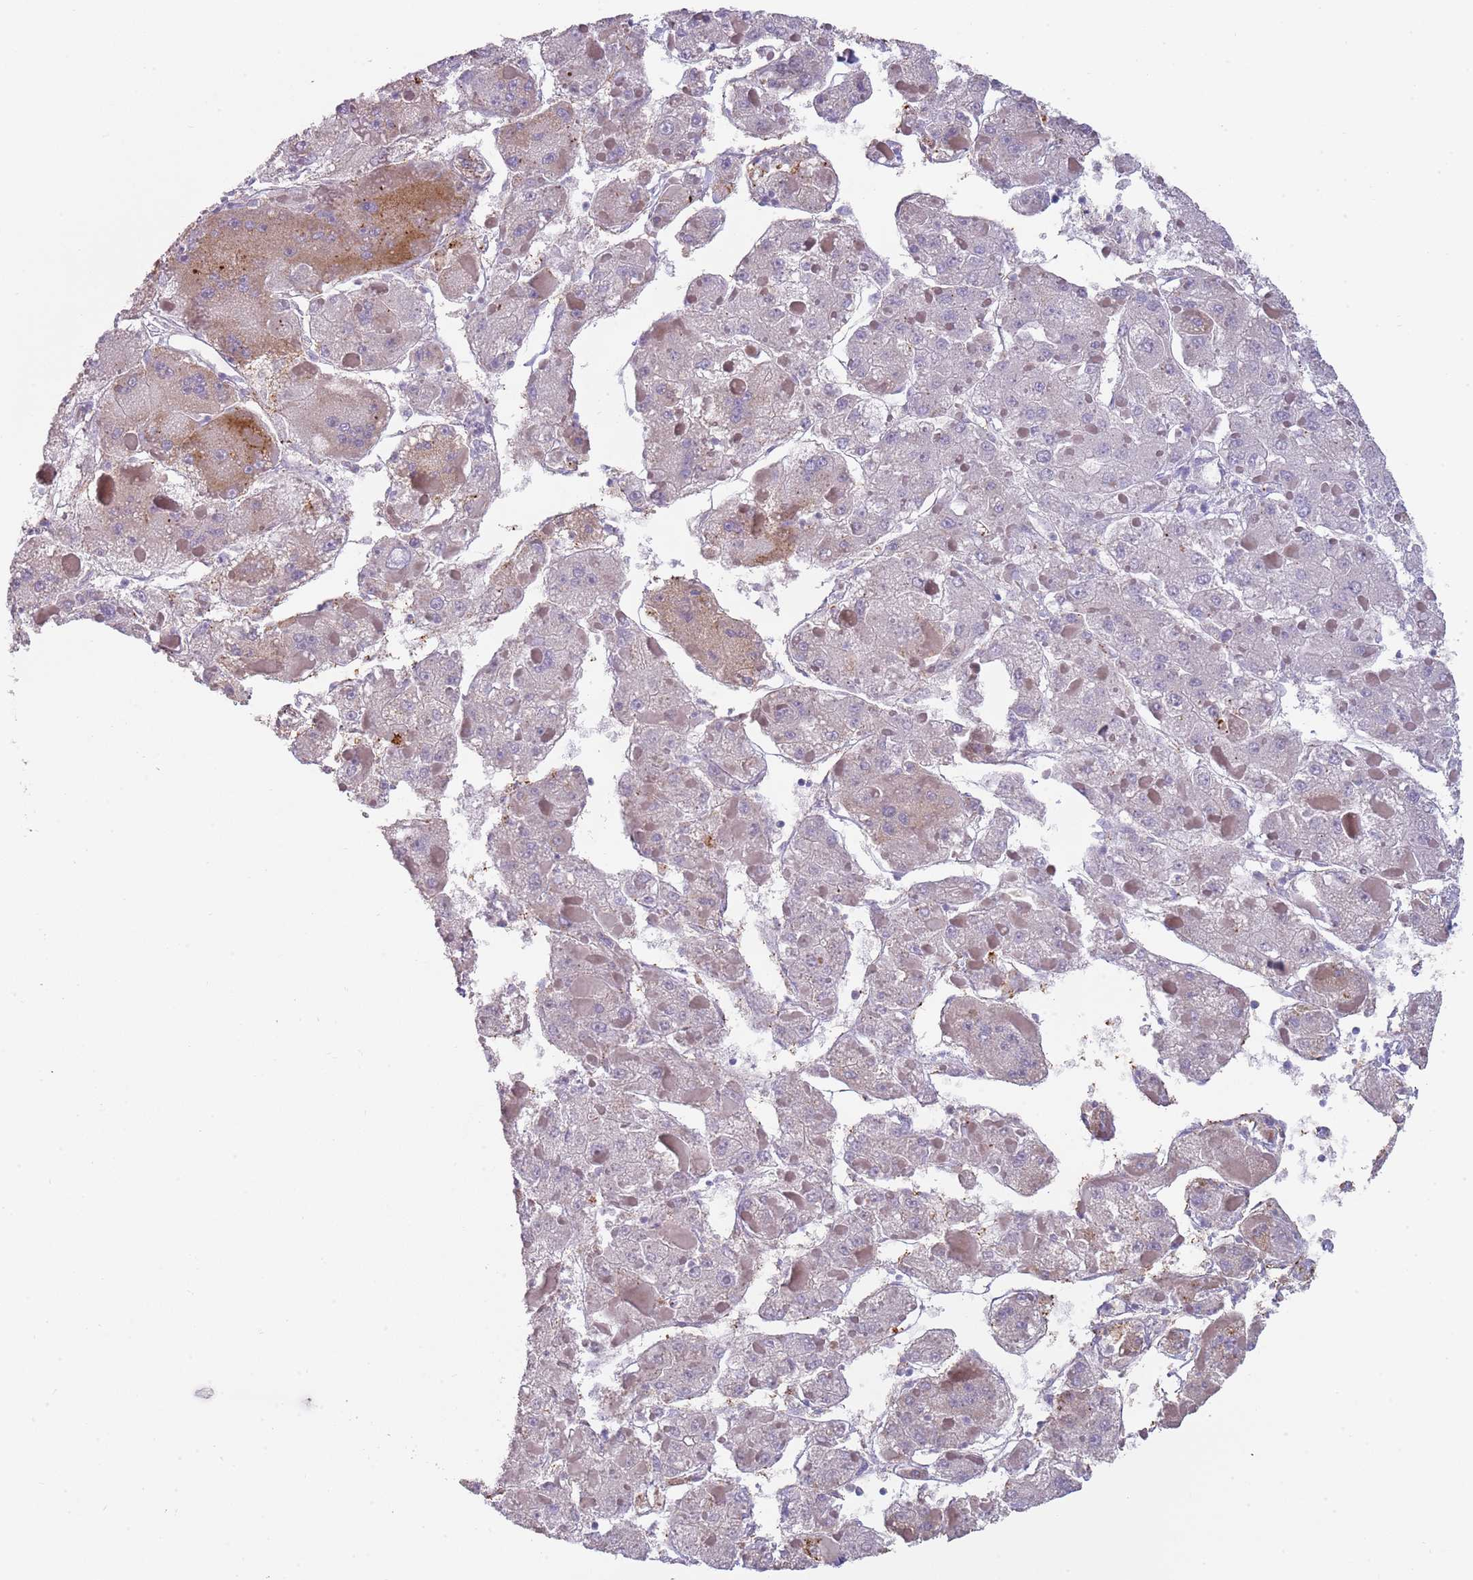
{"staining": {"intensity": "negative", "quantity": "none", "location": "none"}, "tissue": "liver cancer", "cell_type": "Tumor cells", "image_type": "cancer", "snomed": [{"axis": "morphology", "description": "Carcinoma, Hepatocellular, NOS"}, {"axis": "topography", "description": "Liver"}], "caption": "Hepatocellular carcinoma (liver) was stained to show a protein in brown. There is no significant staining in tumor cells.", "gene": "NBPF3", "patient": {"sex": "female", "age": 73}}